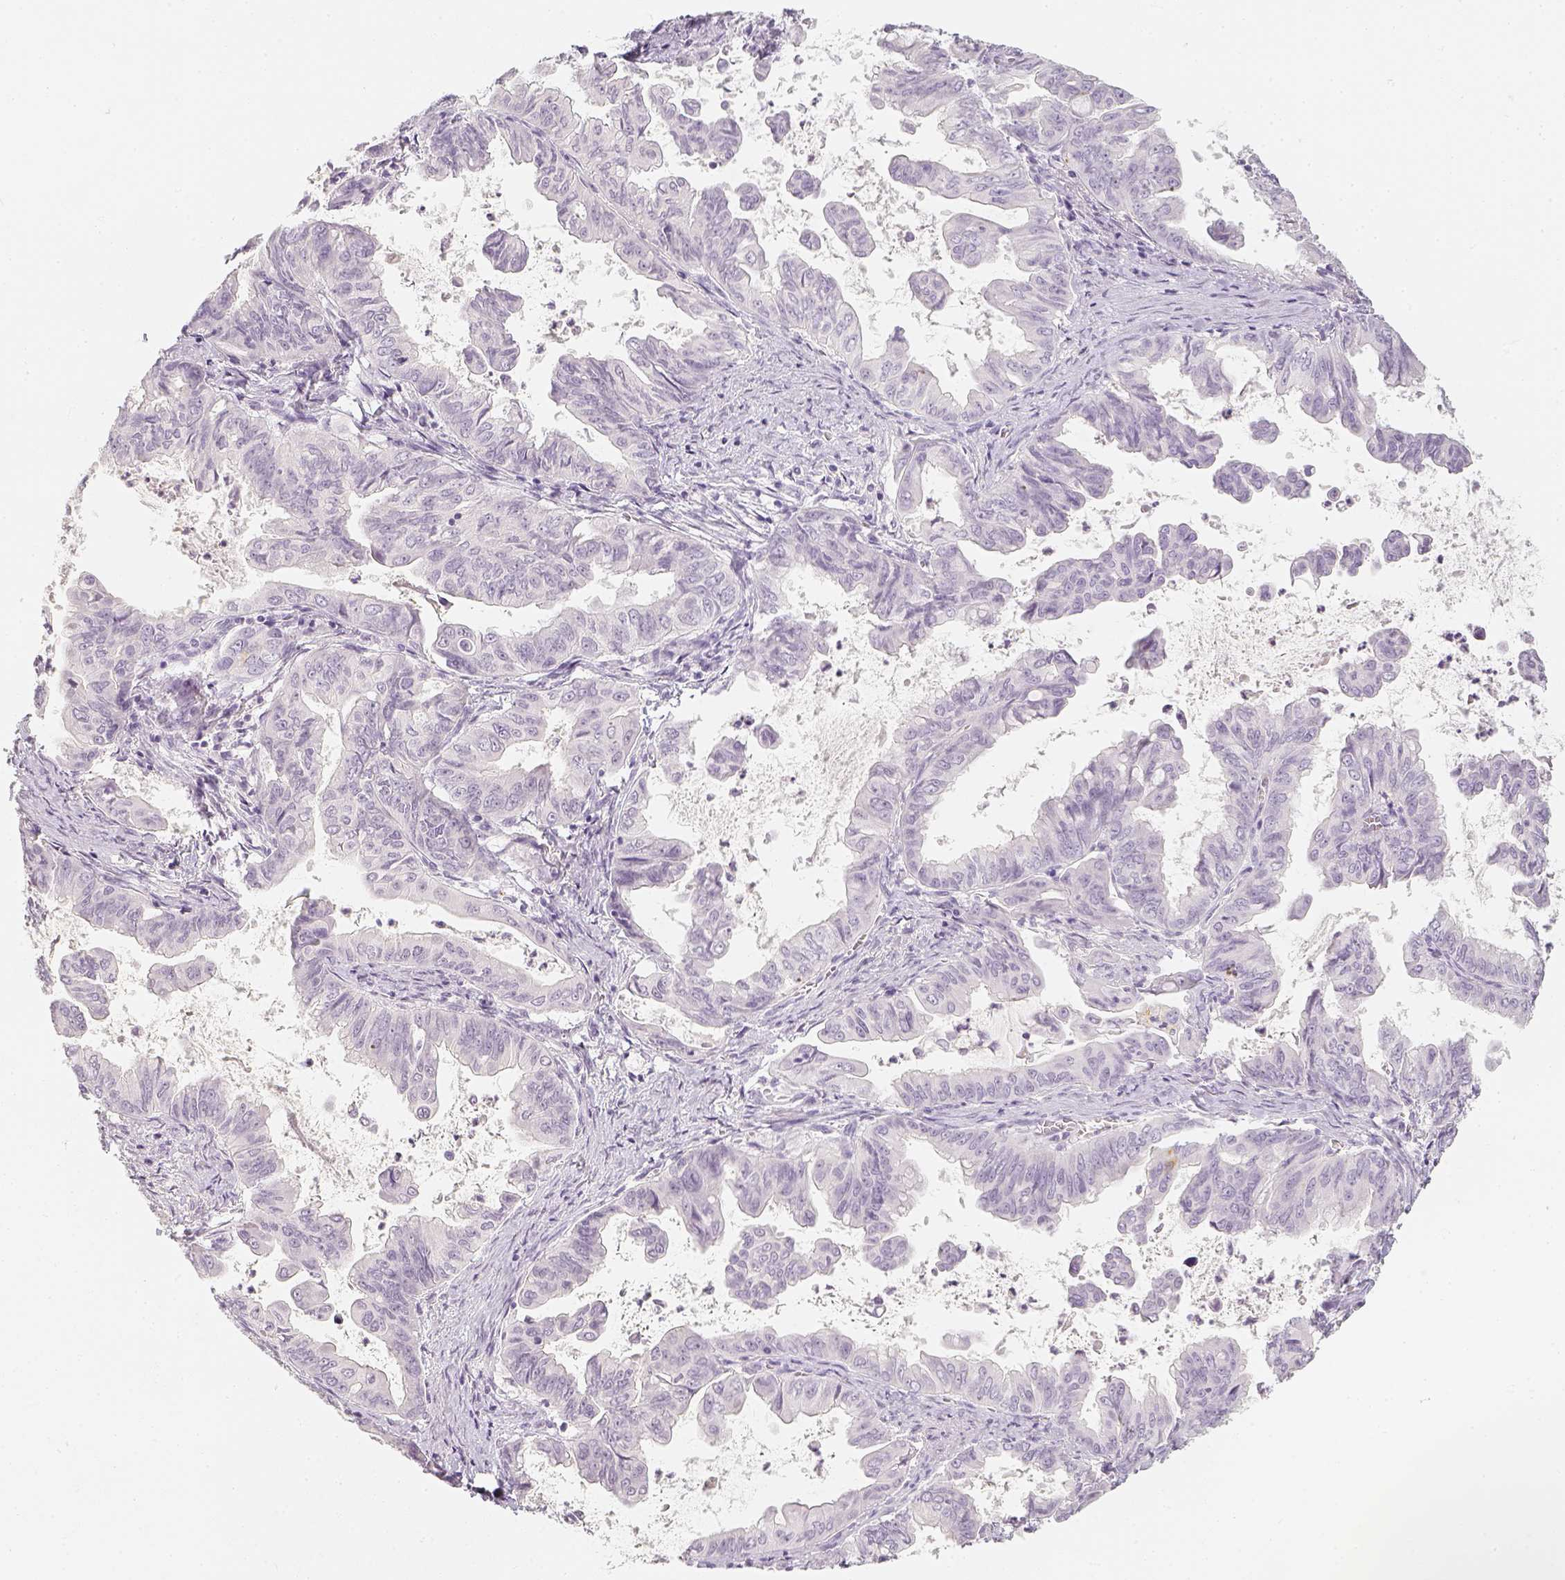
{"staining": {"intensity": "negative", "quantity": "none", "location": "none"}, "tissue": "stomach cancer", "cell_type": "Tumor cells", "image_type": "cancer", "snomed": [{"axis": "morphology", "description": "Adenocarcinoma, NOS"}, {"axis": "topography", "description": "Stomach, upper"}], "caption": "A photomicrograph of human stomach adenocarcinoma is negative for staining in tumor cells.", "gene": "SLC18A1", "patient": {"sex": "male", "age": 80}}